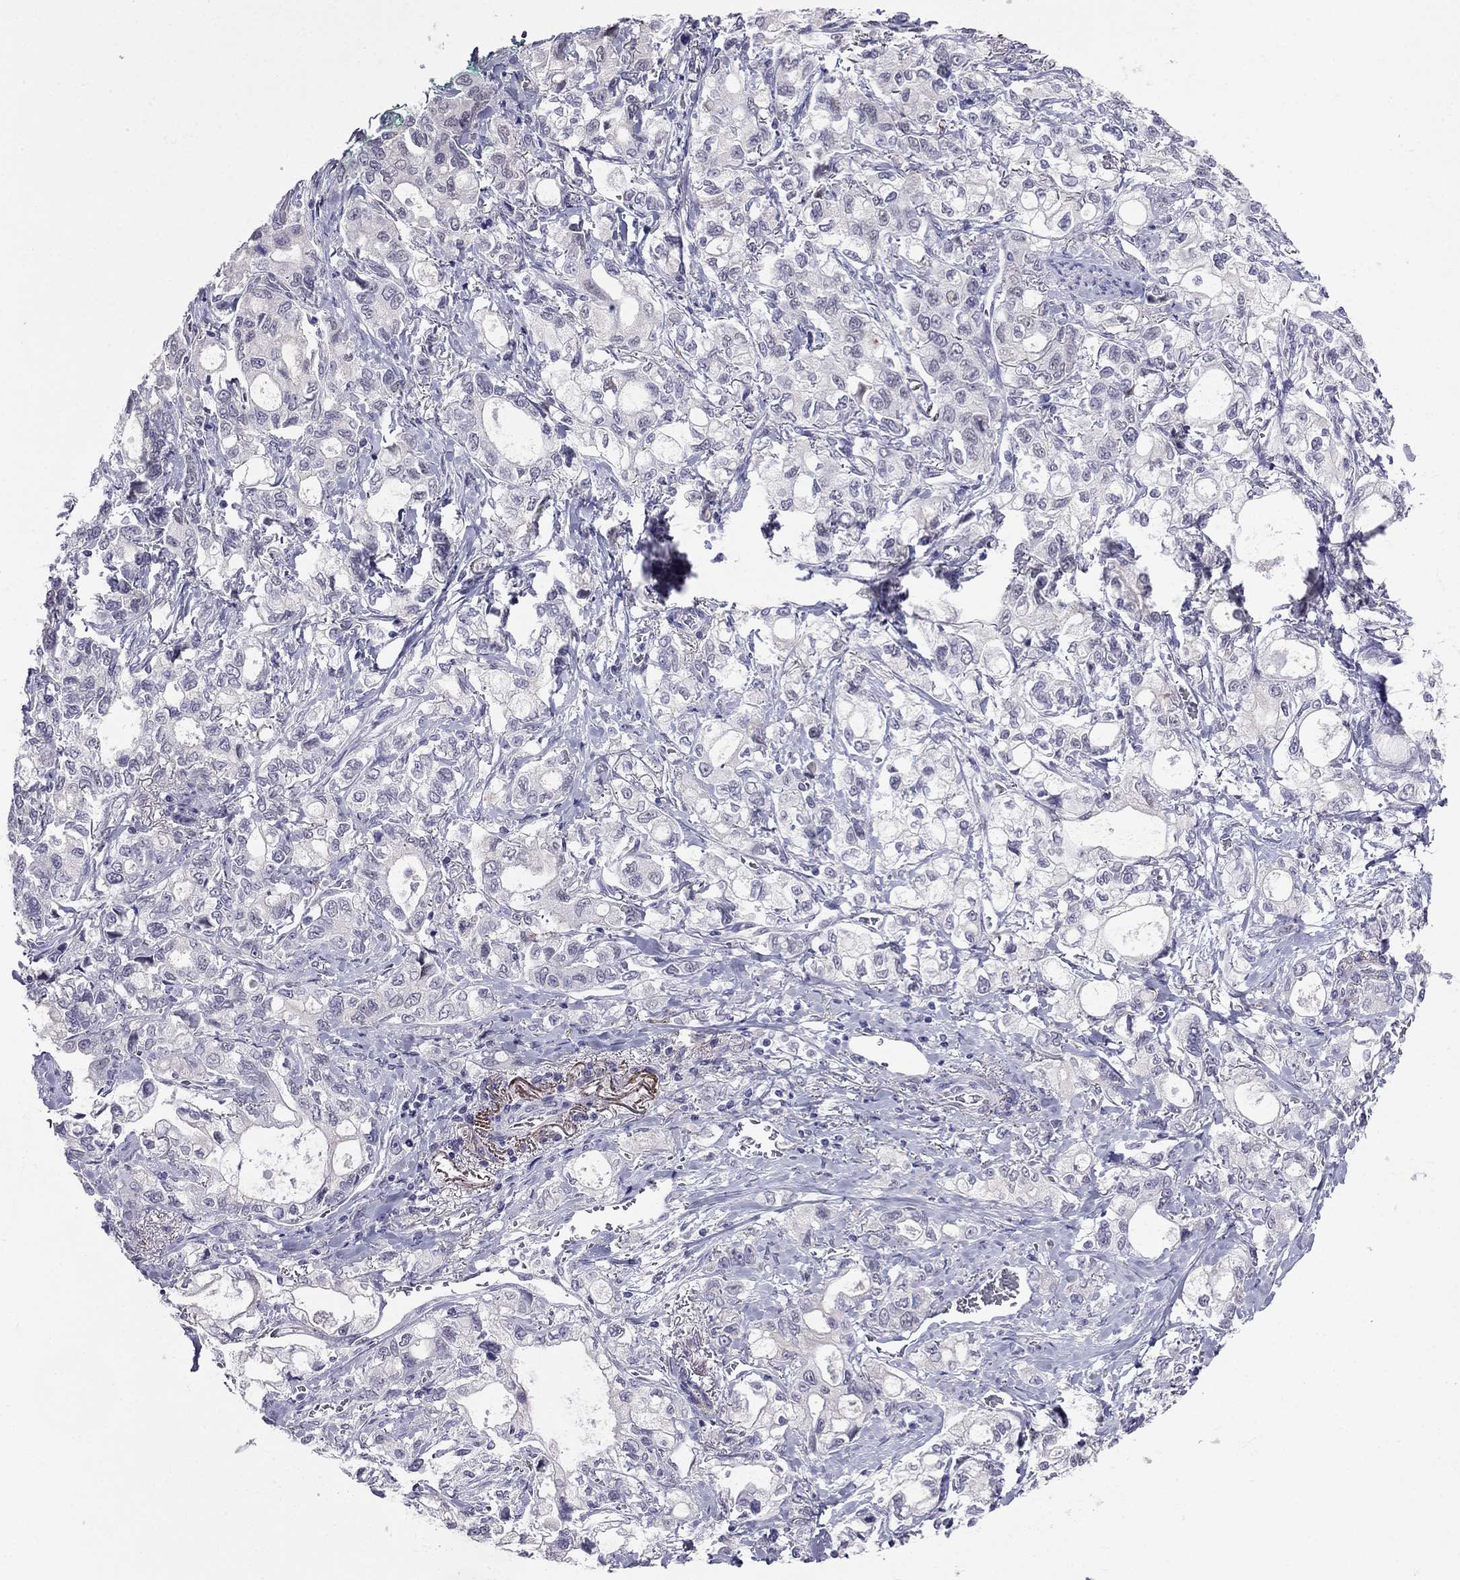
{"staining": {"intensity": "negative", "quantity": "none", "location": "none"}, "tissue": "stomach cancer", "cell_type": "Tumor cells", "image_type": "cancer", "snomed": [{"axis": "morphology", "description": "Adenocarcinoma, NOS"}, {"axis": "topography", "description": "Stomach"}], "caption": "High power microscopy image of an immunohistochemistry photomicrograph of stomach cancer, revealing no significant positivity in tumor cells. (Immunohistochemistry, brightfield microscopy, high magnification).", "gene": "MGP", "patient": {"sex": "male", "age": 63}}